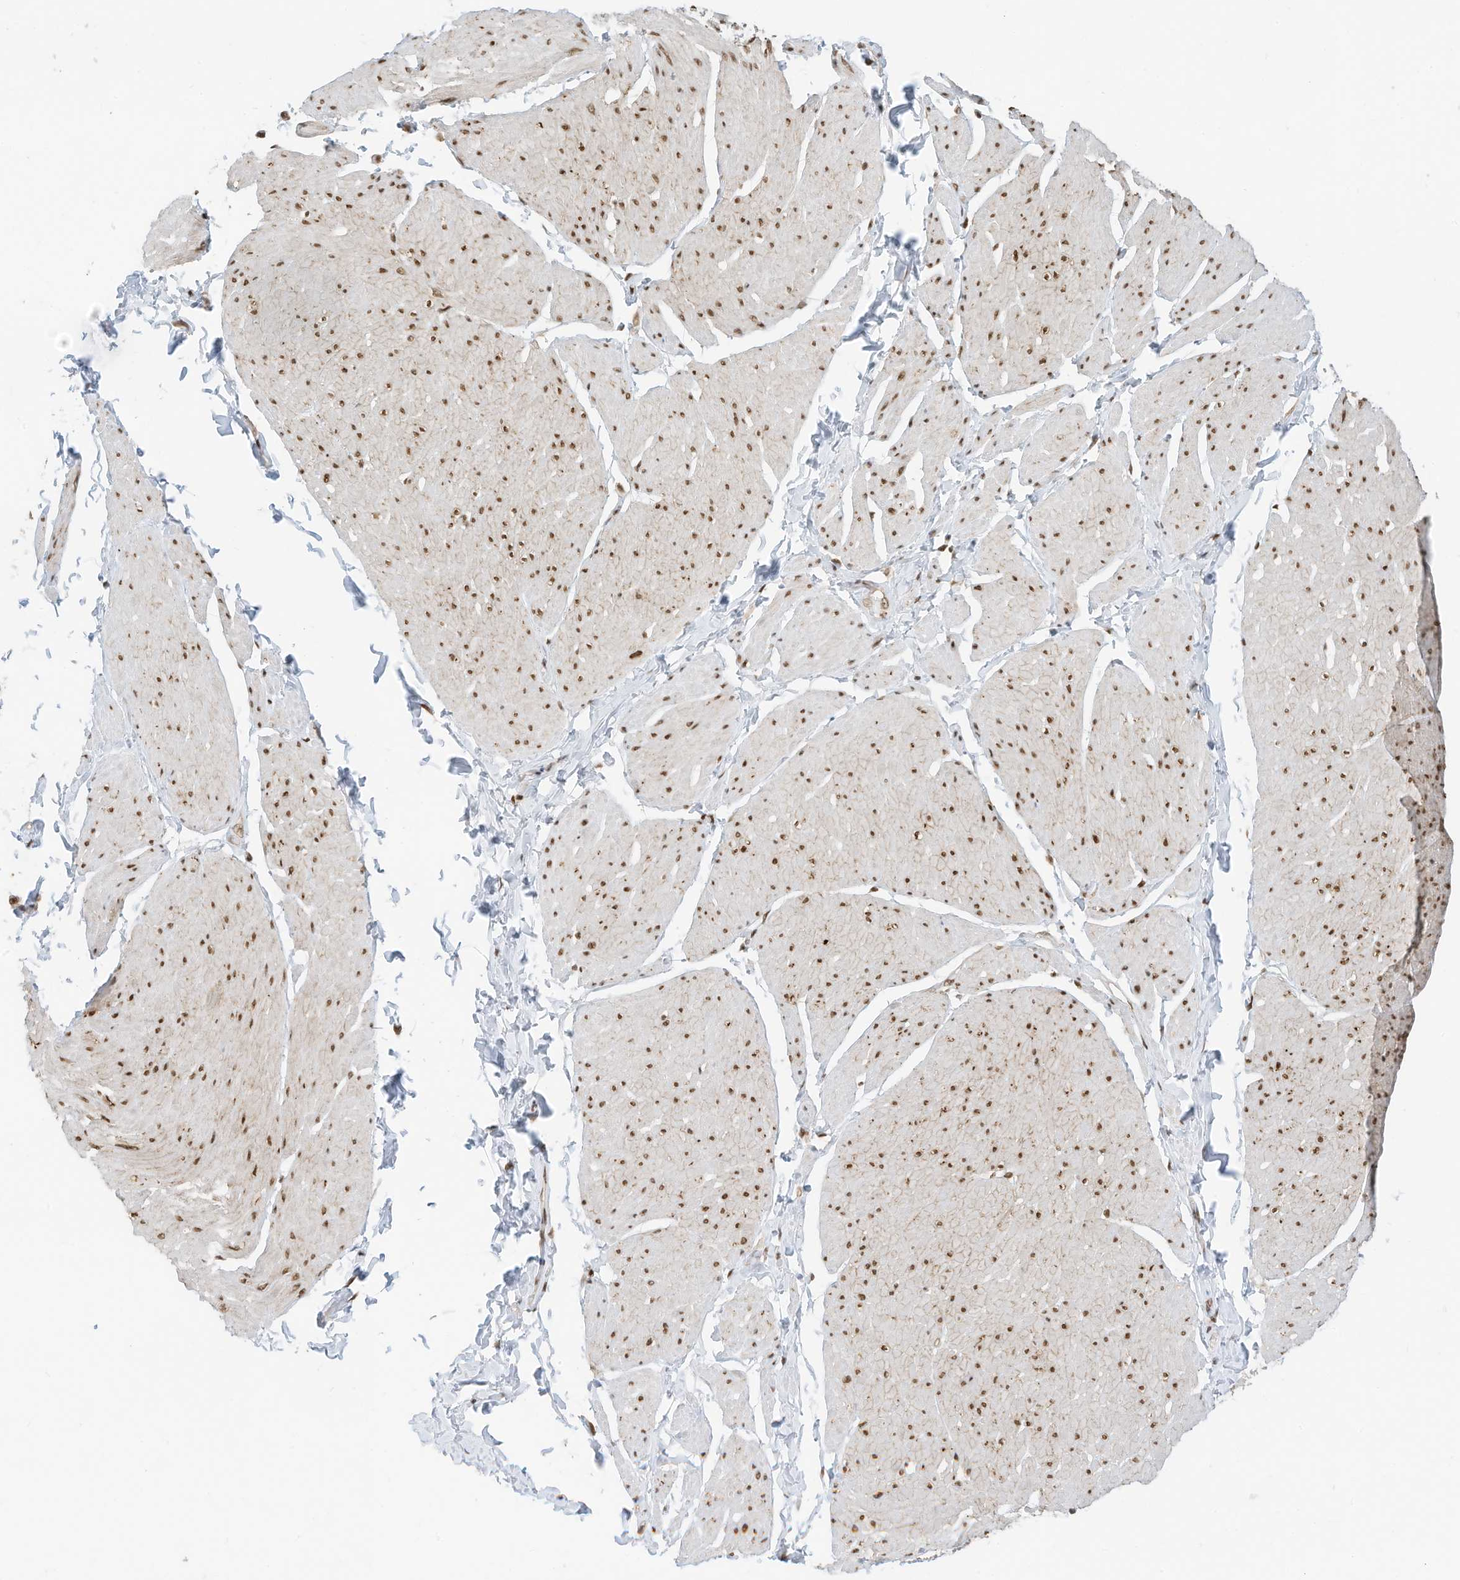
{"staining": {"intensity": "moderate", "quantity": ">75%", "location": "nuclear"}, "tissue": "smooth muscle", "cell_type": "Smooth muscle cells", "image_type": "normal", "snomed": [{"axis": "morphology", "description": "Urothelial carcinoma, High grade"}, {"axis": "topography", "description": "Urinary bladder"}], "caption": "Protein staining of normal smooth muscle shows moderate nuclear staining in approximately >75% of smooth muscle cells.", "gene": "AURKAIP1", "patient": {"sex": "male", "age": 46}}